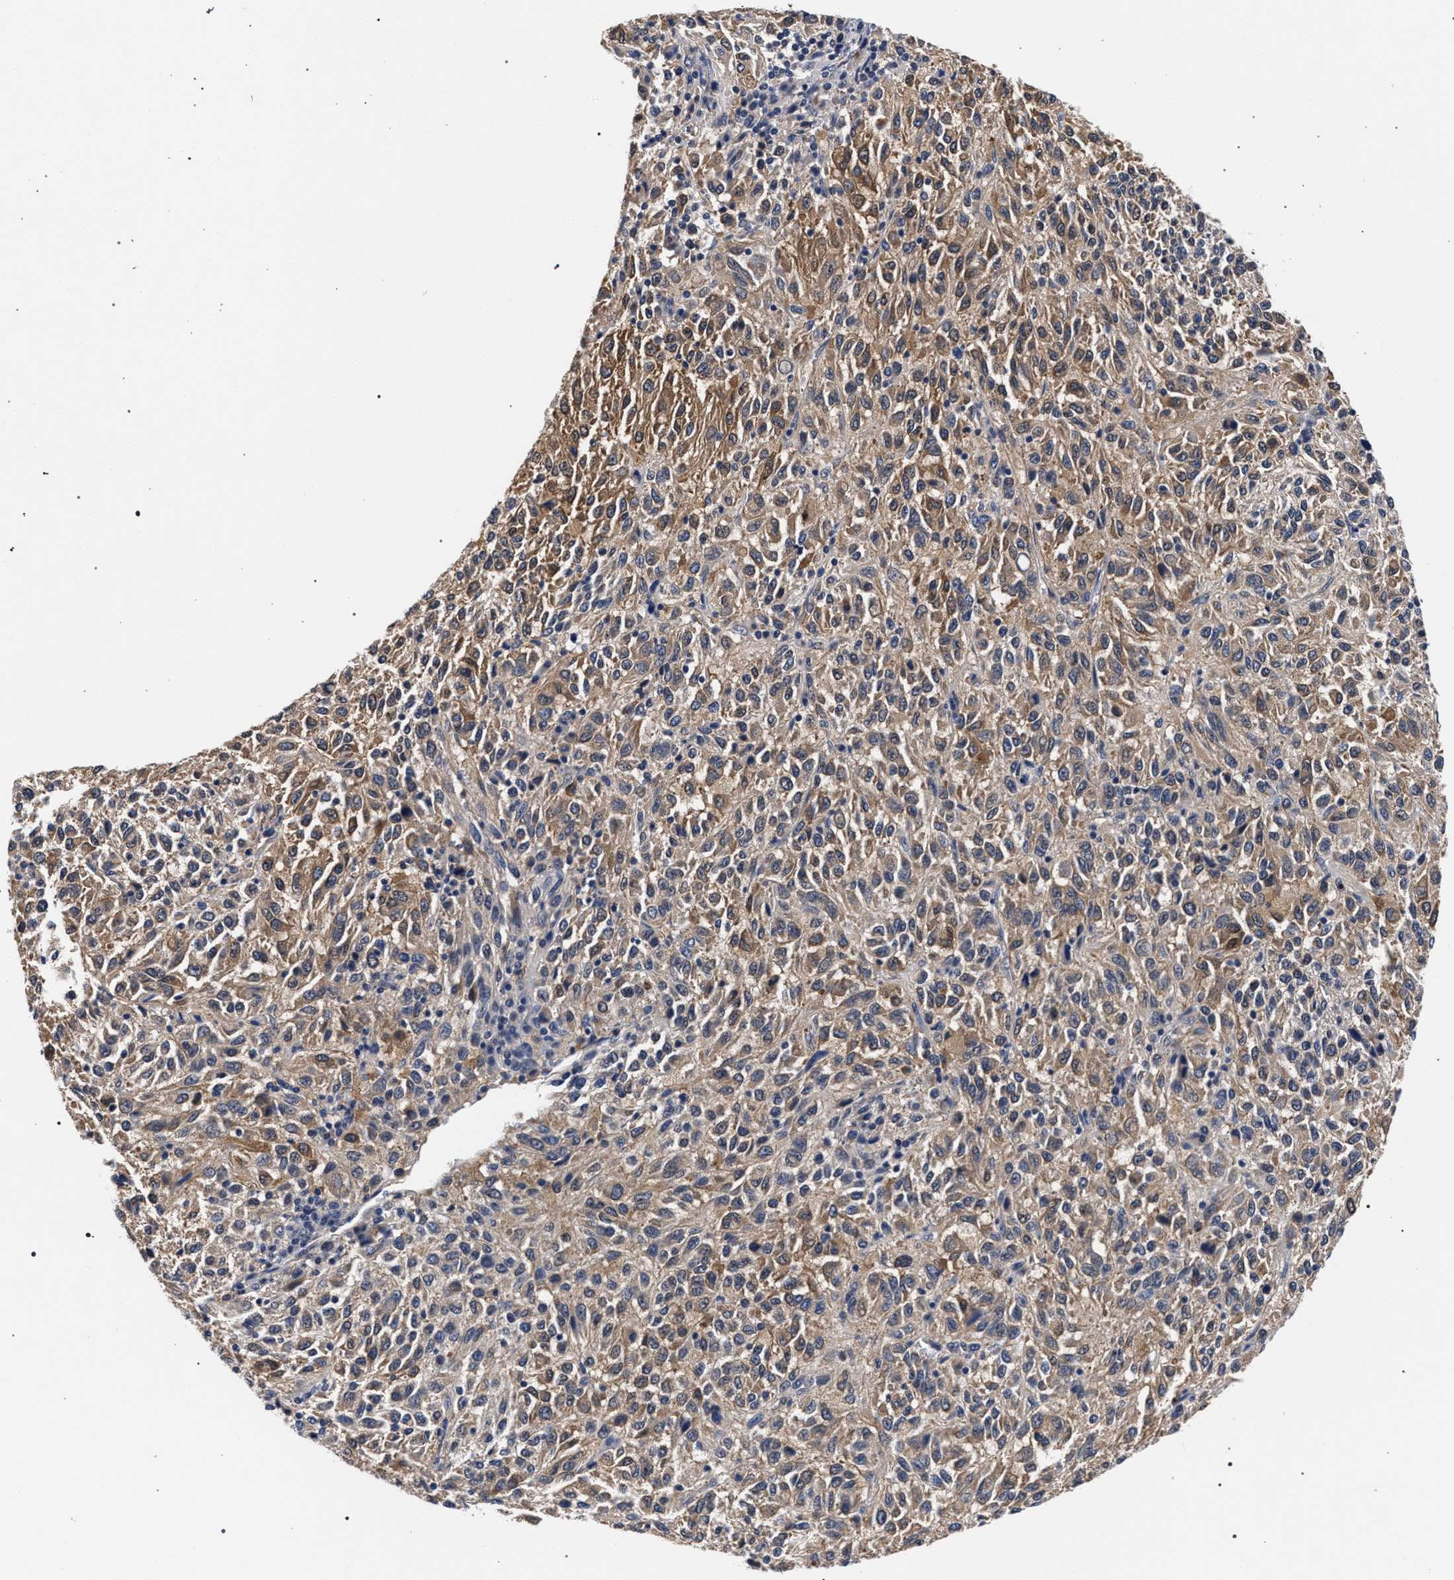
{"staining": {"intensity": "moderate", "quantity": ">75%", "location": "cytoplasmic/membranous"}, "tissue": "melanoma", "cell_type": "Tumor cells", "image_type": "cancer", "snomed": [{"axis": "morphology", "description": "Malignant melanoma, Metastatic site"}, {"axis": "topography", "description": "Lung"}], "caption": "Tumor cells show medium levels of moderate cytoplasmic/membranous staining in approximately >75% of cells in malignant melanoma (metastatic site).", "gene": "RBM33", "patient": {"sex": "male", "age": 64}}